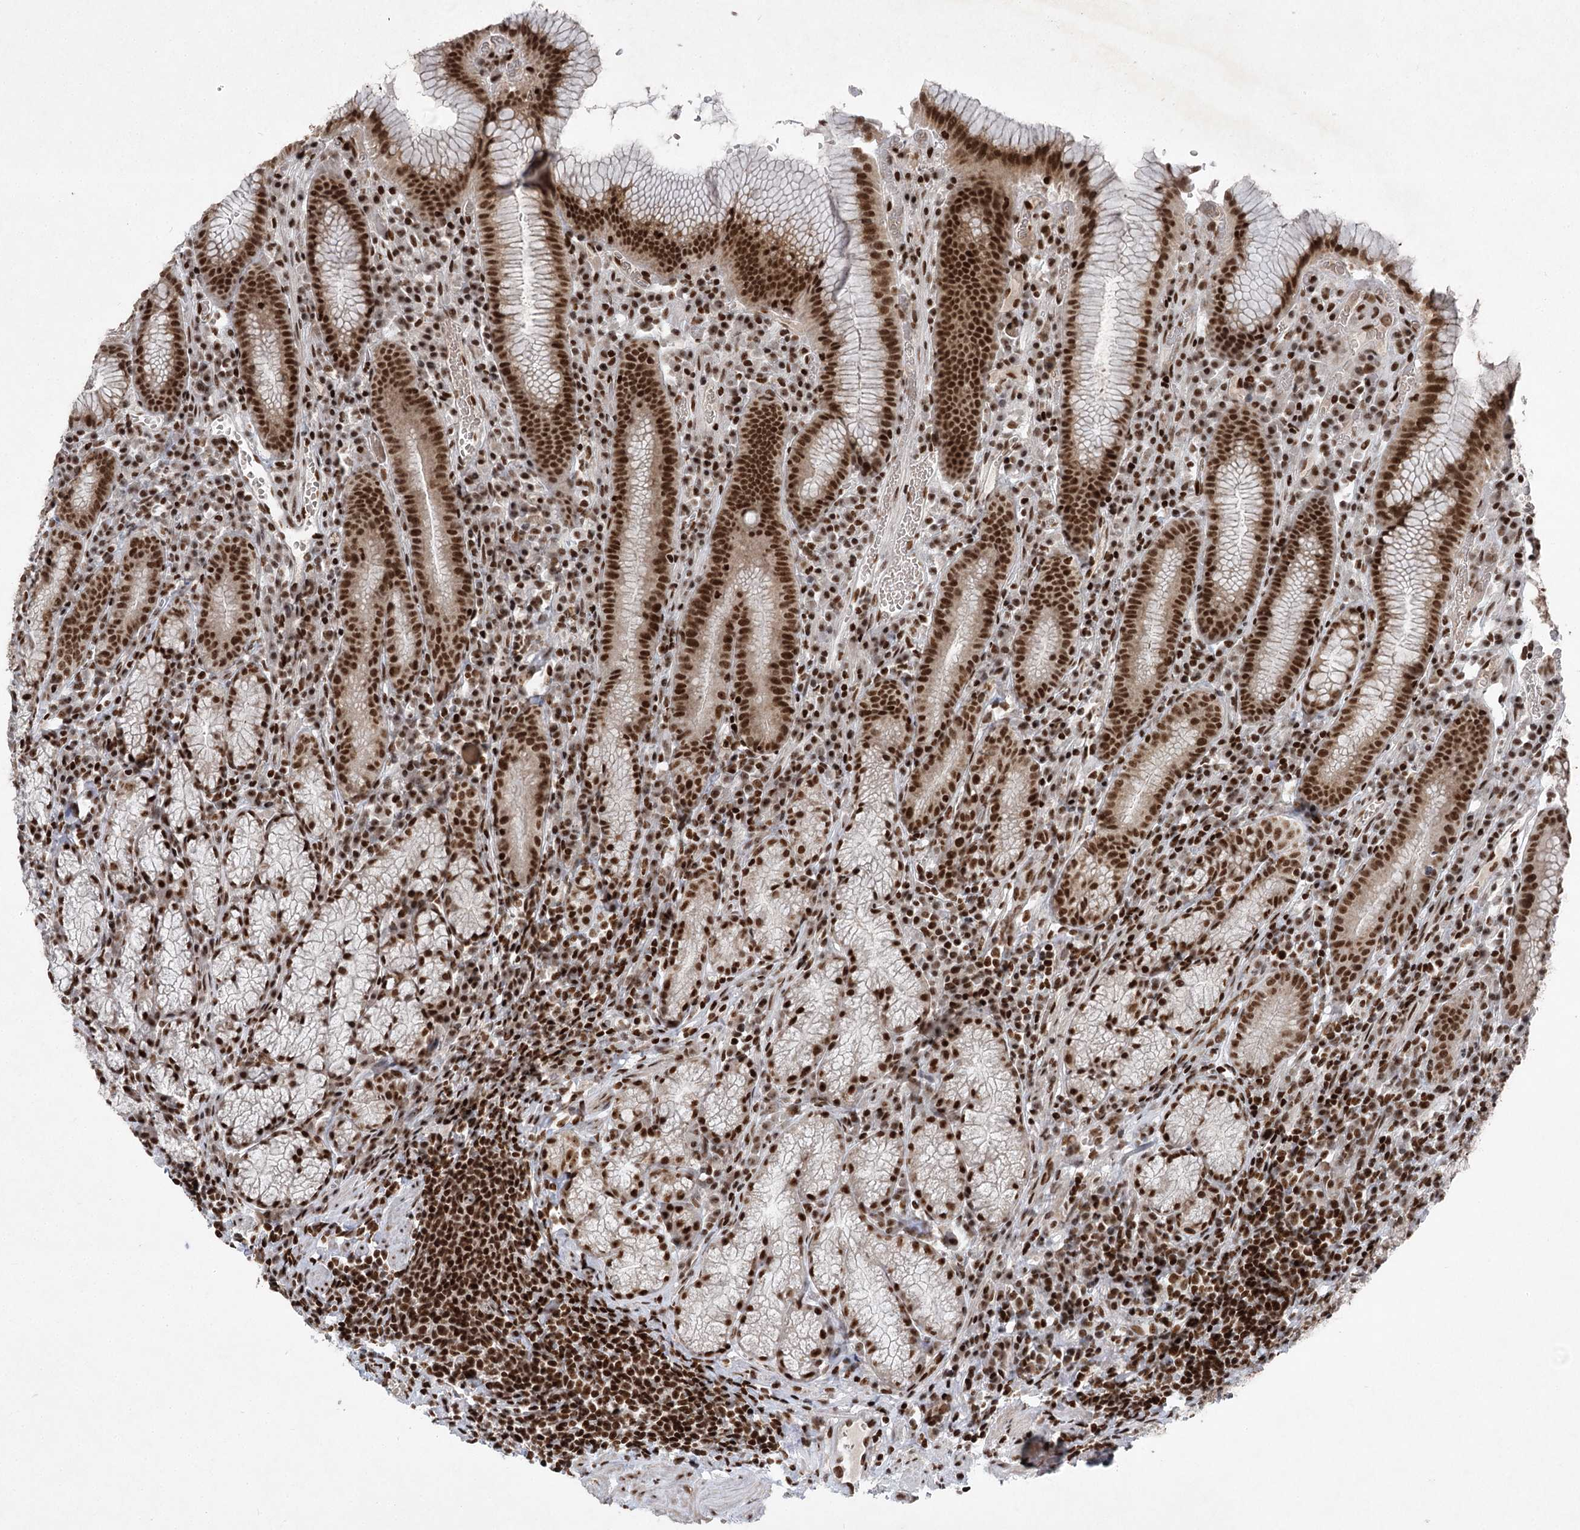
{"staining": {"intensity": "strong", "quantity": ">75%", "location": "cytoplasmic/membranous,nuclear"}, "tissue": "stomach", "cell_type": "Glandular cells", "image_type": "normal", "snomed": [{"axis": "morphology", "description": "Normal tissue, NOS"}, {"axis": "topography", "description": "Stomach"}], "caption": "Immunohistochemical staining of unremarkable human stomach shows >75% levels of strong cytoplasmic/membranous,nuclear protein positivity in about >75% of glandular cells. The staining was performed using DAB (3,3'-diaminobenzidine) to visualize the protein expression in brown, while the nuclei were stained in blue with hematoxylin (Magnification: 20x).", "gene": "CGGBP1", "patient": {"sex": "male", "age": 55}}